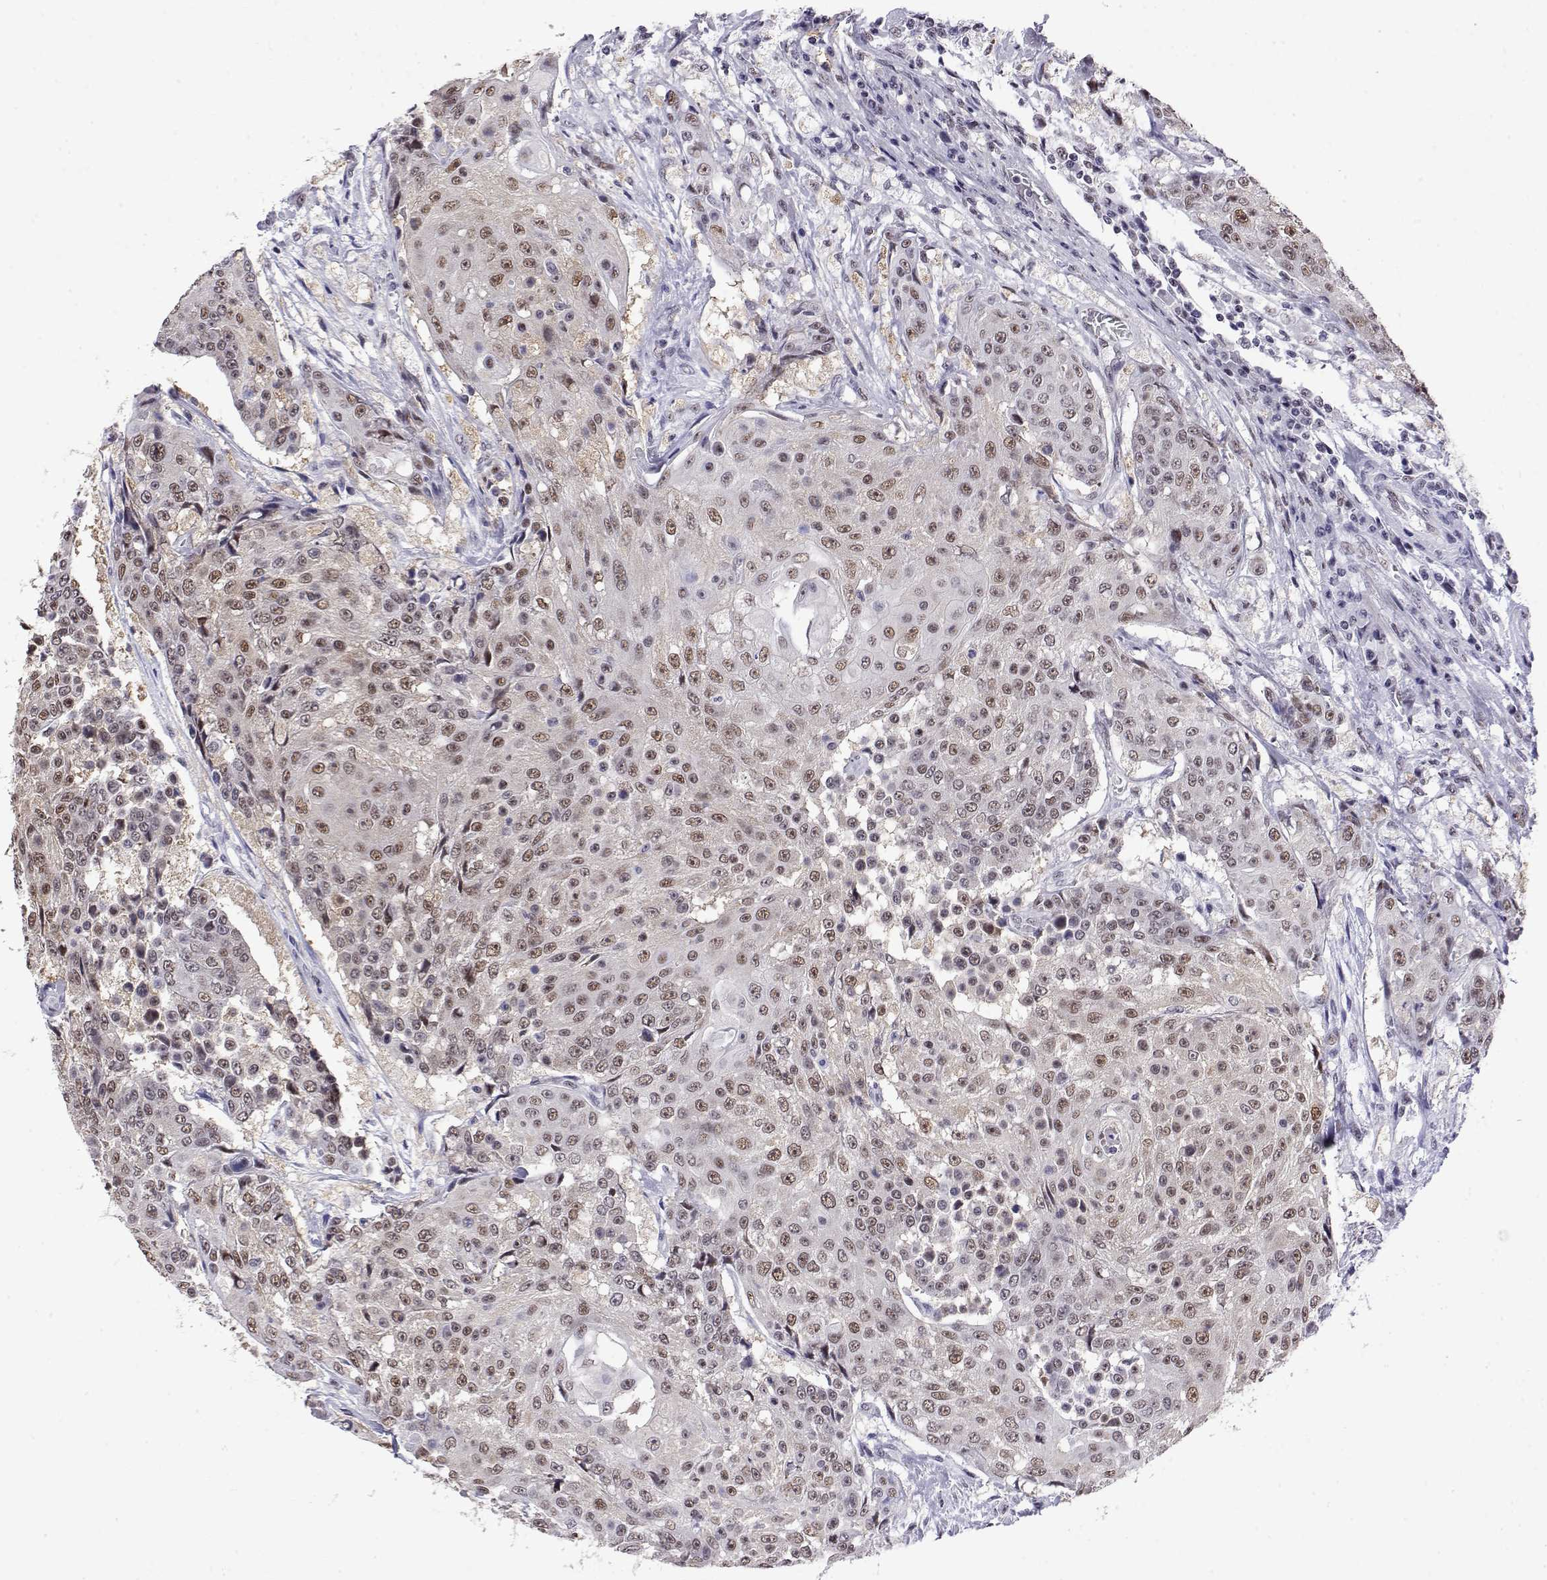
{"staining": {"intensity": "moderate", "quantity": ">75%", "location": "nuclear"}, "tissue": "urothelial cancer", "cell_type": "Tumor cells", "image_type": "cancer", "snomed": [{"axis": "morphology", "description": "Urothelial carcinoma, High grade"}, {"axis": "topography", "description": "Urinary bladder"}], "caption": "High-grade urothelial carcinoma stained with immunohistochemistry demonstrates moderate nuclear positivity in approximately >75% of tumor cells.", "gene": "POLDIP3", "patient": {"sex": "female", "age": 63}}